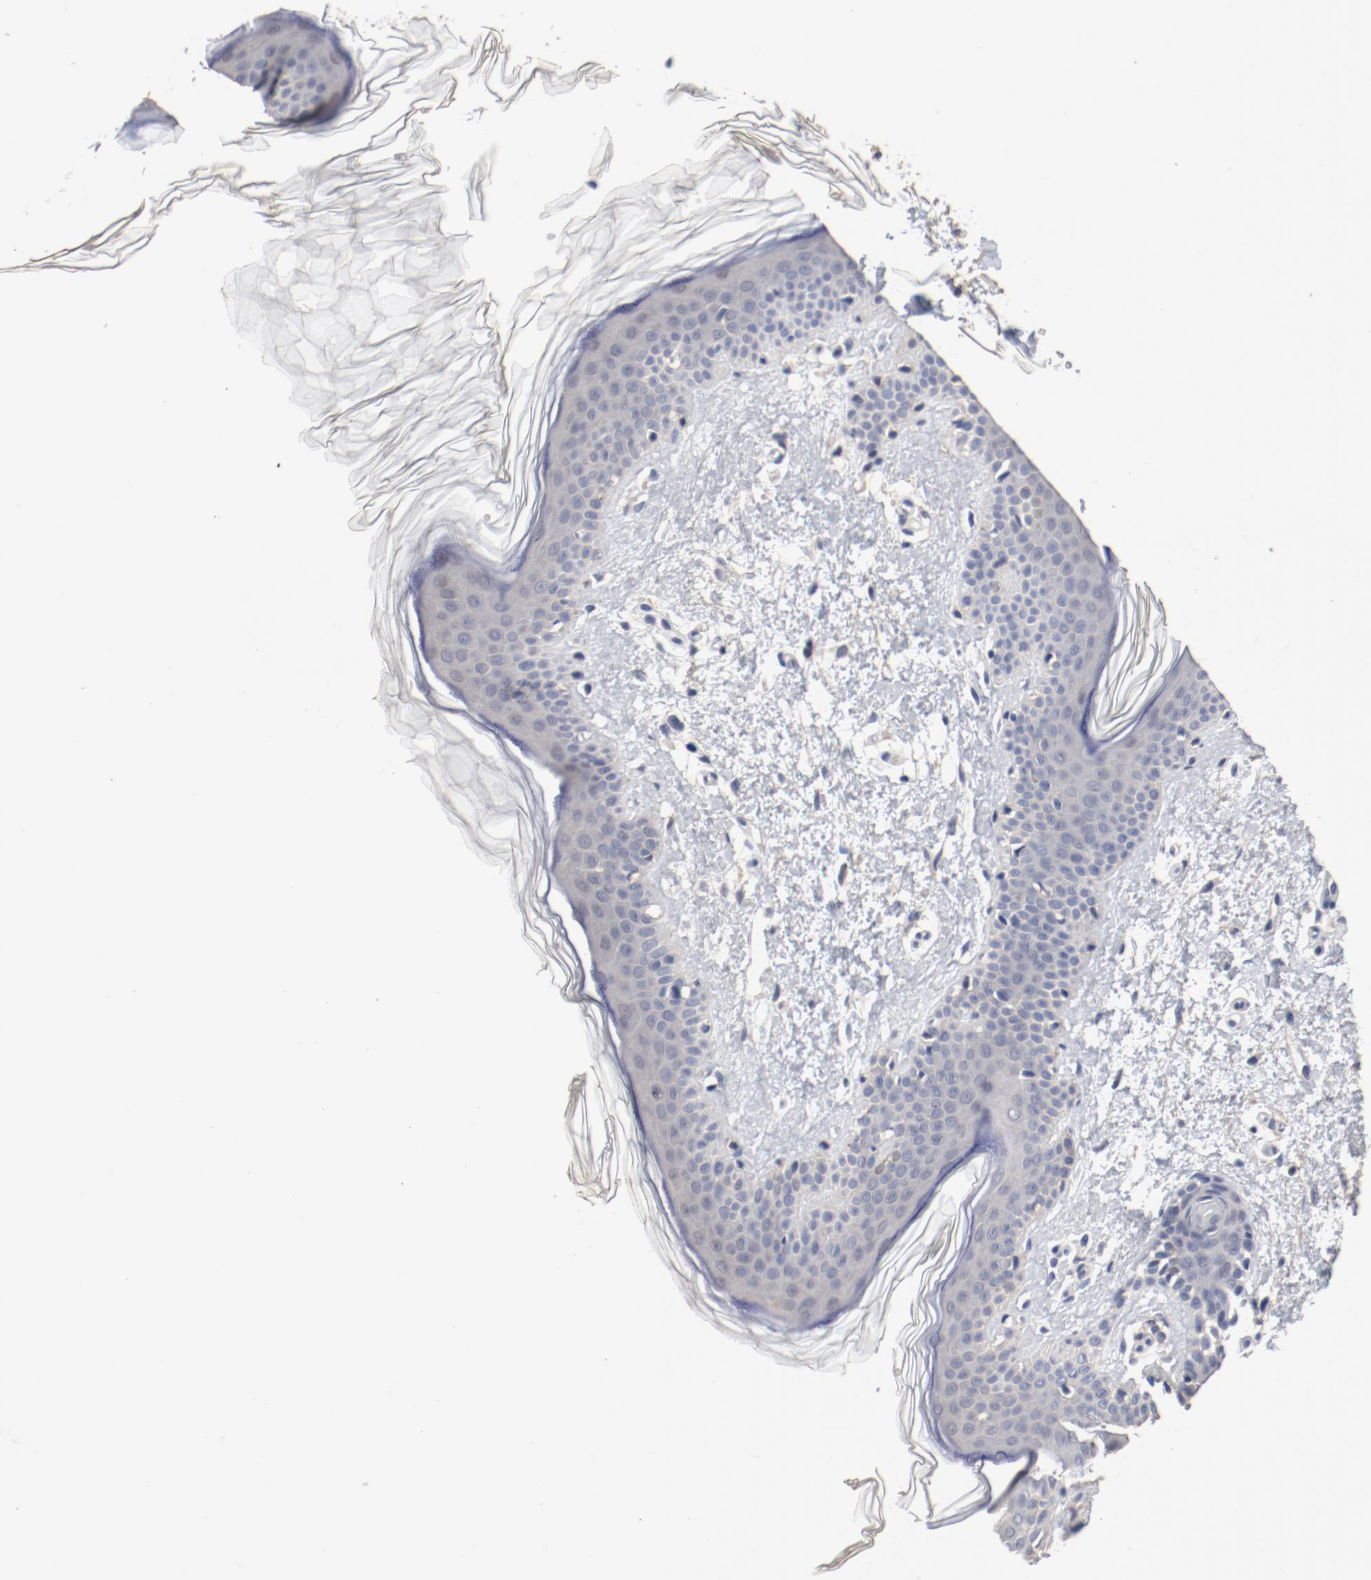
{"staining": {"intensity": "negative", "quantity": "none", "location": "none"}, "tissue": "skin", "cell_type": "Fibroblasts", "image_type": "normal", "snomed": [{"axis": "morphology", "description": "Normal tissue, NOS"}, {"axis": "topography", "description": "Skin"}], "caption": "This is an immunohistochemistry (IHC) micrograph of benign skin. There is no expression in fibroblasts.", "gene": "ANKLE2", "patient": {"sex": "female", "age": 56}}